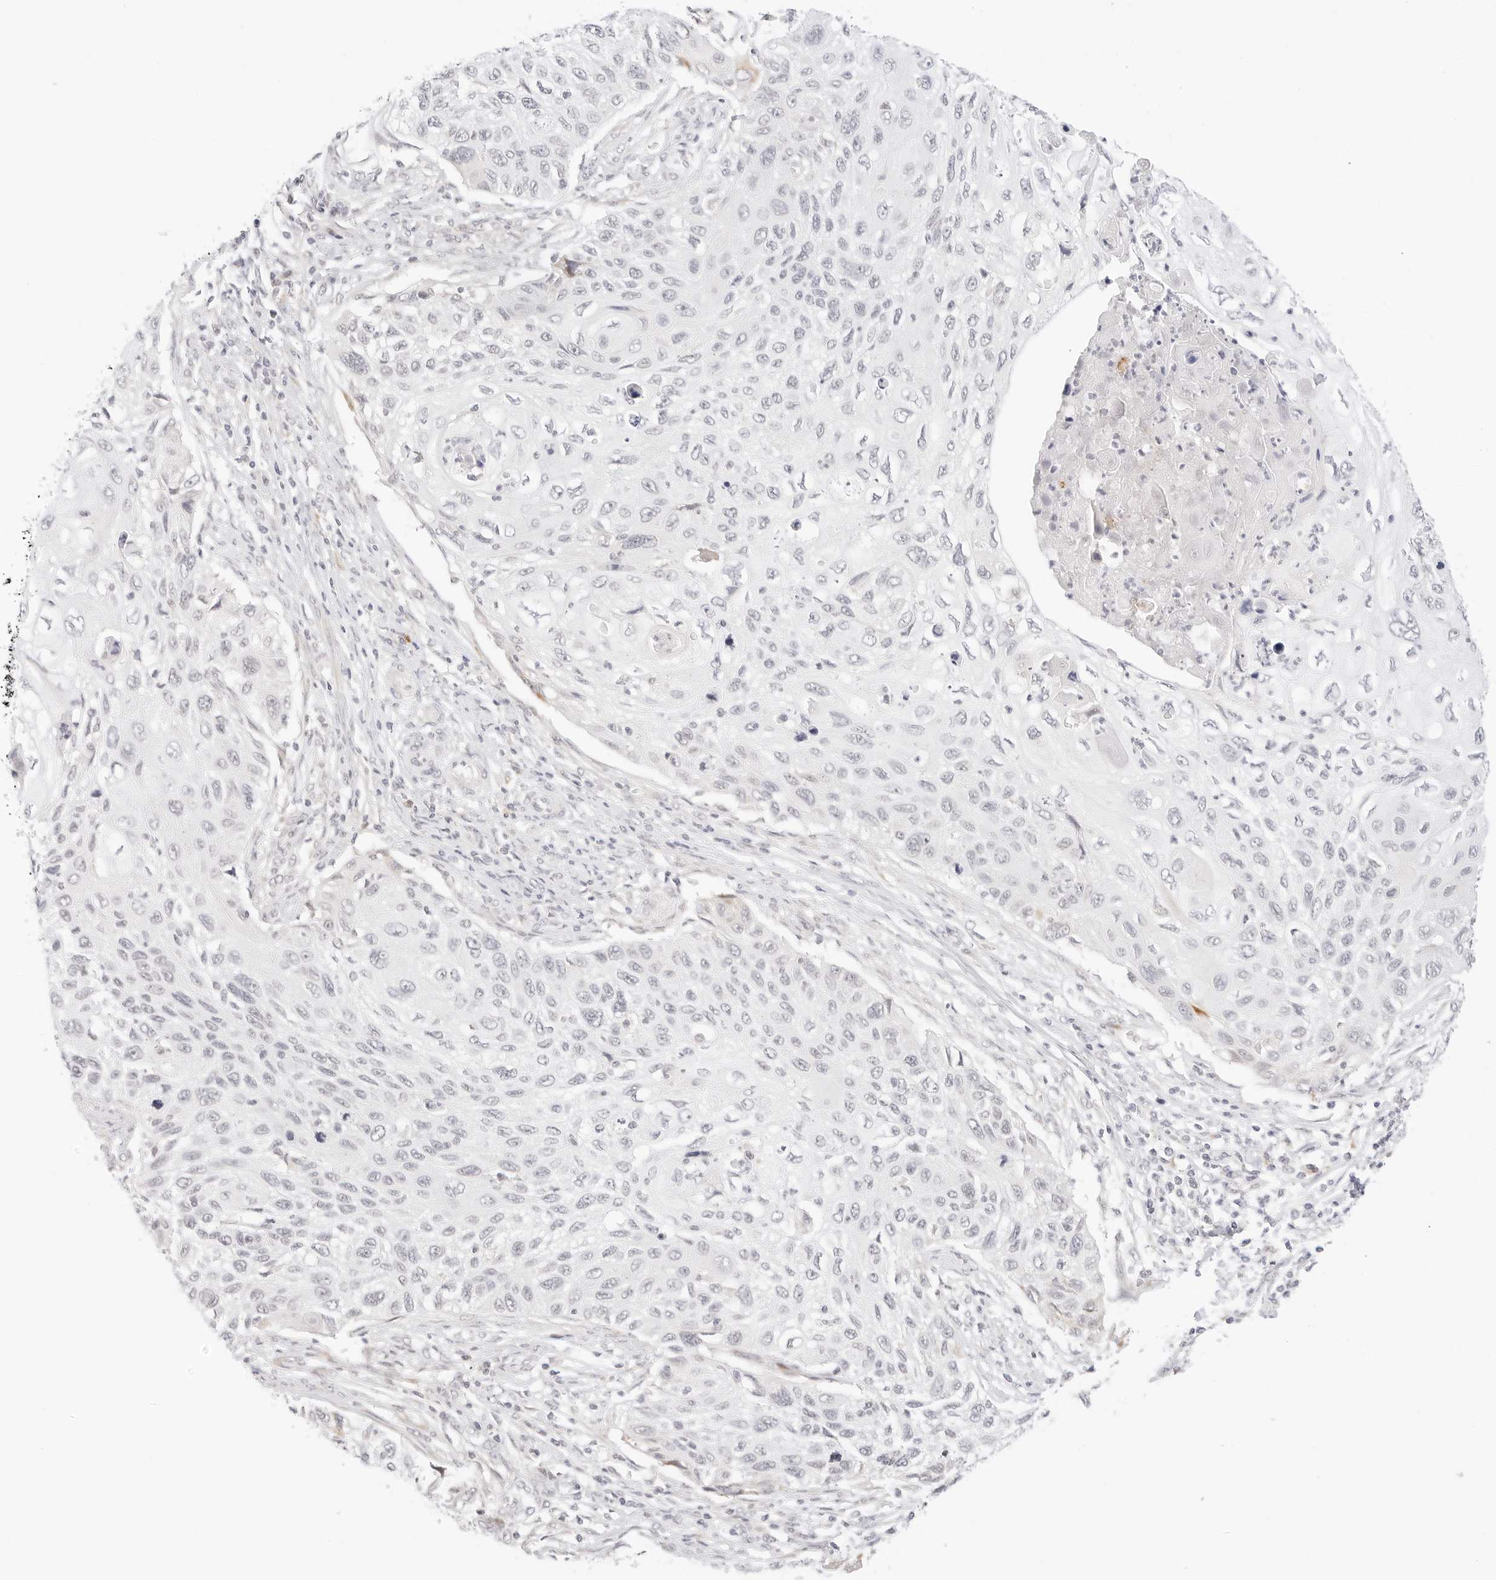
{"staining": {"intensity": "negative", "quantity": "none", "location": "none"}, "tissue": "cervical cancer", "cell_type": "Tumor cells", "image_type": "cancer", "snomed": [{"axis": "morphology", "description": "Squamous cell carcinoma, NOS"}, {"axis": "topography", "description": "Cervix"}], "caption": "The immunohistochemistry (IHC) micrograph has no significant staining in tumor cells of cervical cancer (squamous cell carcinoma) tissue.", "gene": "XKR4", "patient": {"sex": "female", "age": 70}}